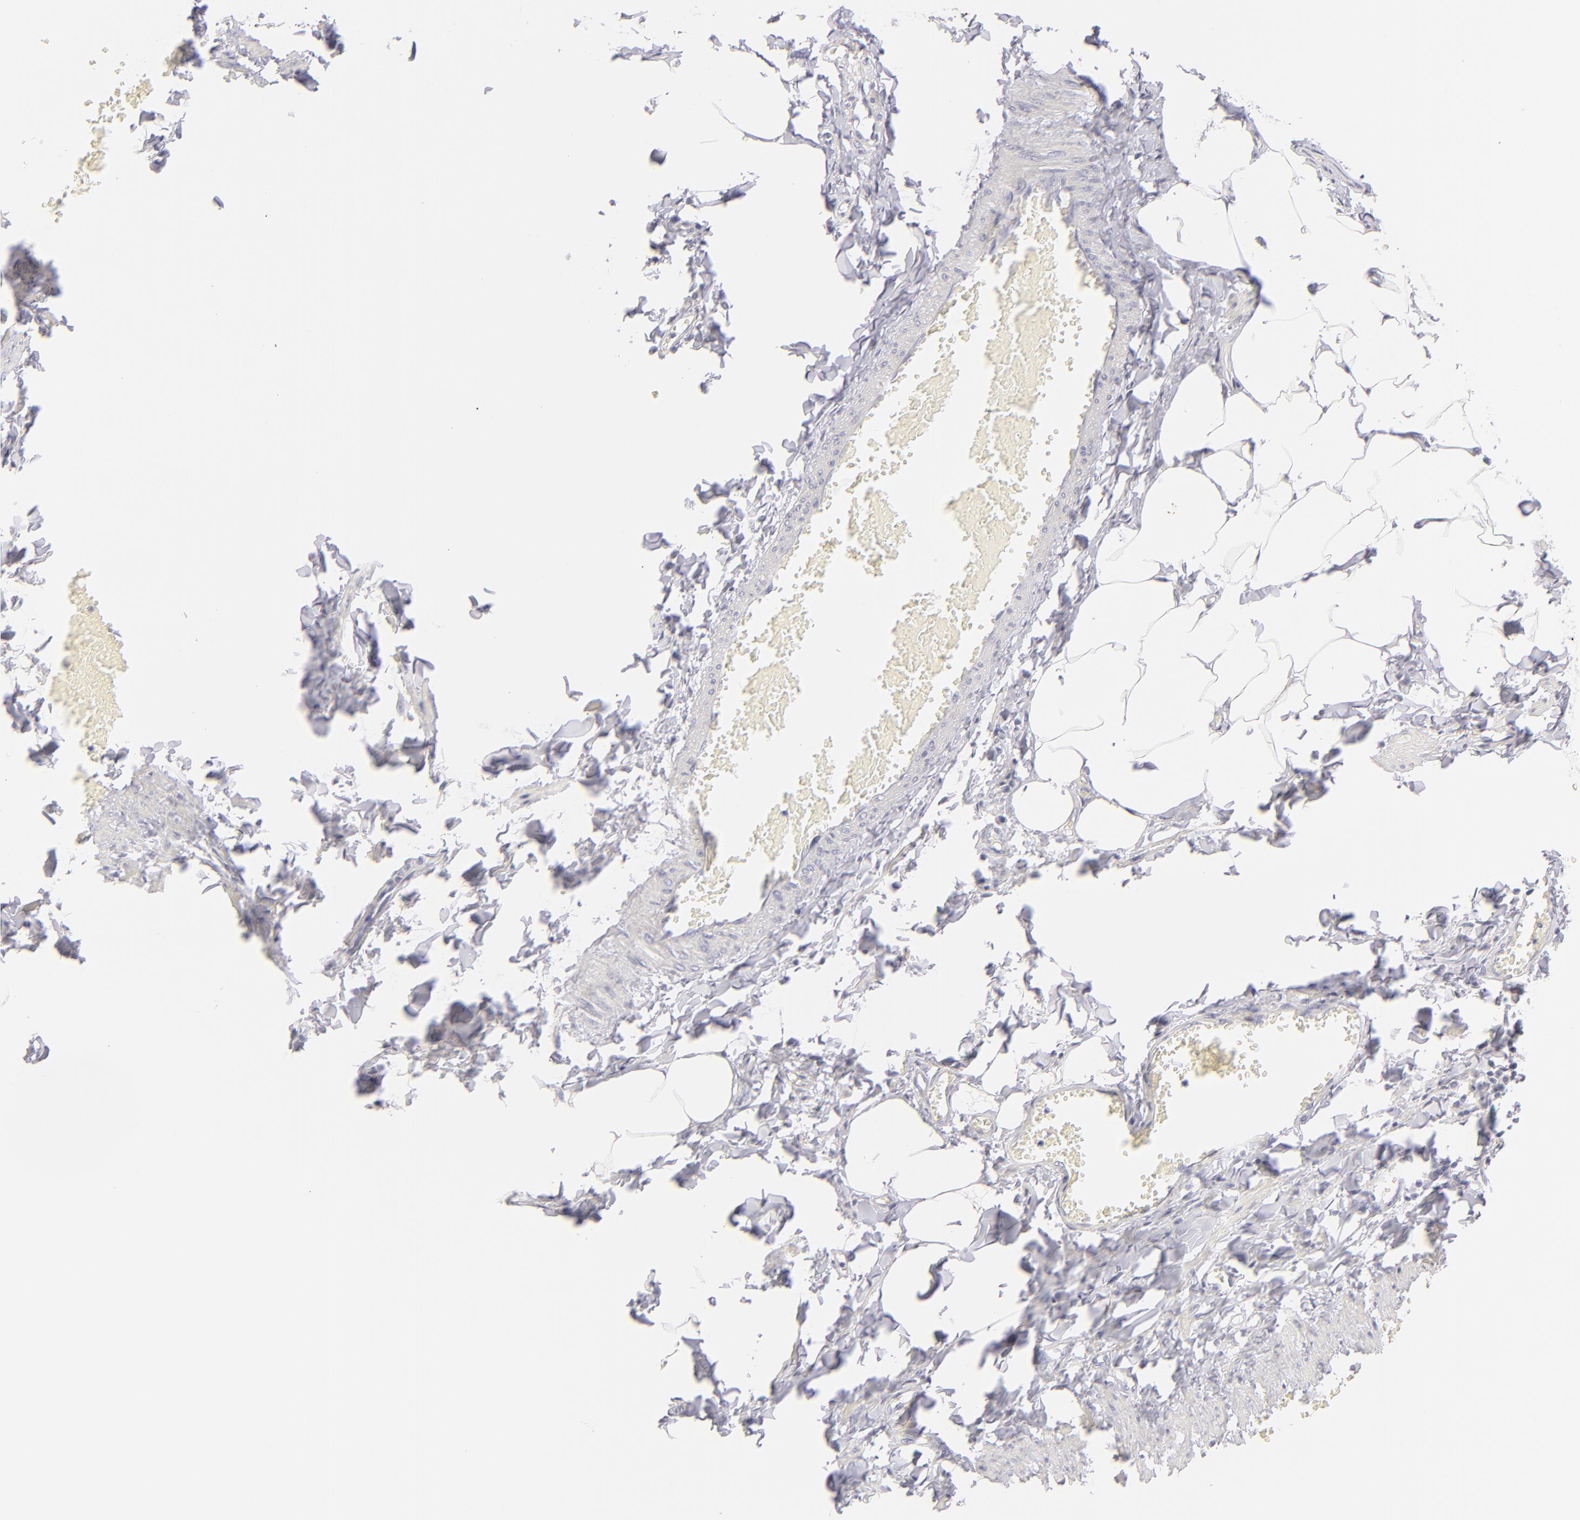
{"staining": {"intensity": "negative", "quantity": "none", "location": "none"}, "tissue": "adipose tissue", "cell_type": "Adipocytes", "image_type": "normal", "snomed": [{"axis": "morphology", "description": "Normal tissue, NOS"}, {"axis": "topography", "description": "Vascular tissue"}], "caption": "The image reveals no staining of adipocytes in unremarkable adipose tissue. The staining was performed using DAB to visualize the protein expression in brown, while the nuclei were stained in blue with hematoxylin (Magnification: 20x).", "gene": "CLDN4", "patient": {"sex": "male", "age": 41}}